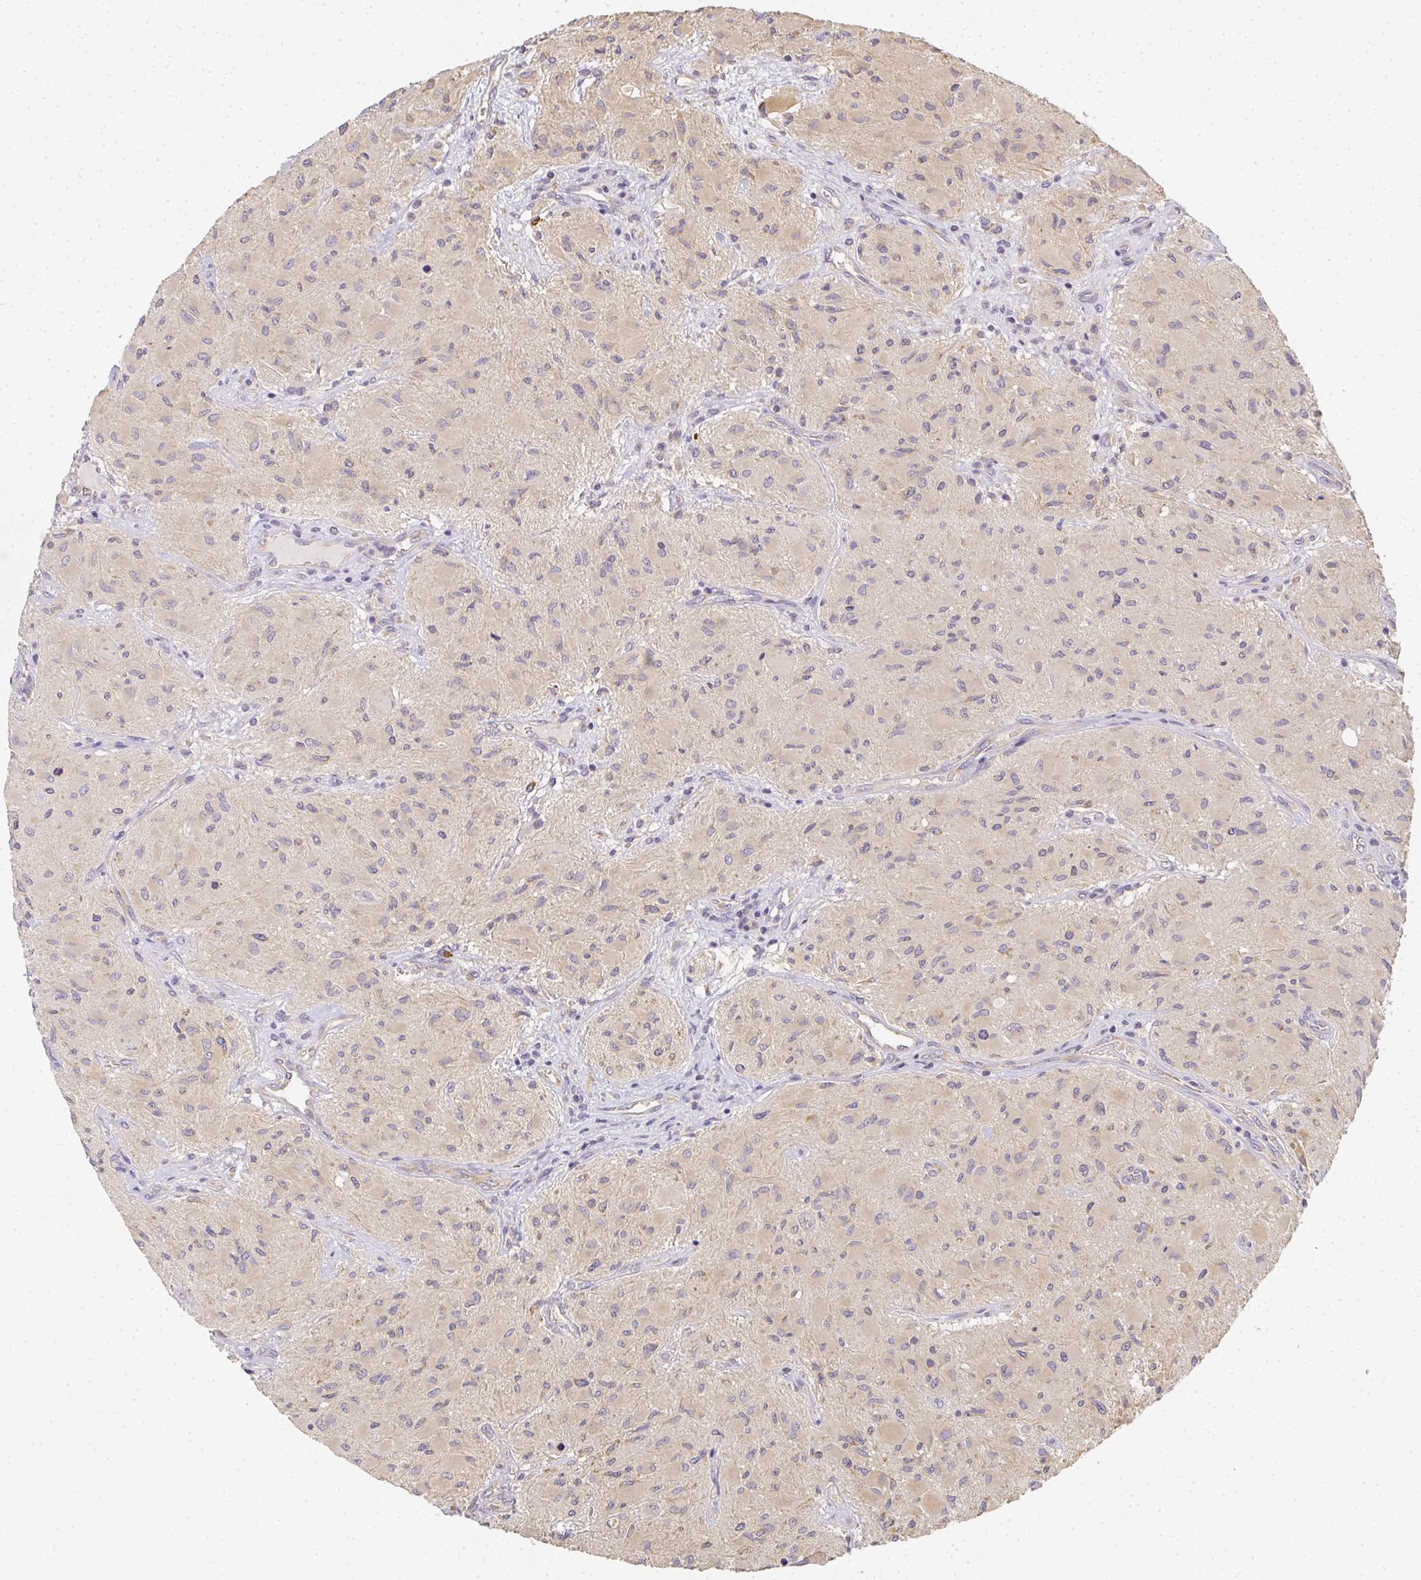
{"staining": {"intensity": "weak", "quantity": "25%-75%", "location": "cytoplasmic/membranous"}, "tissue": "glioma", "cell_type": "Tumor cells", "image_type": "cancer", "snomed": [{"axis": "morphology", "description": "Glioma, malignant, High grade"}, {"axis": "topography", "description": "Brain"}], "caption": "Brown immunohistochemical staining in human glioma exhibits weak cytoplasmic/membranous positivity in approximately 25%-75% of tumor cells. (DAB (3,3'-diaminobenzidine) IHC with brightfield microscopy, high magnification).", "gene": "SLC35B3", "patient": {"sex": "female", "age": 65}}